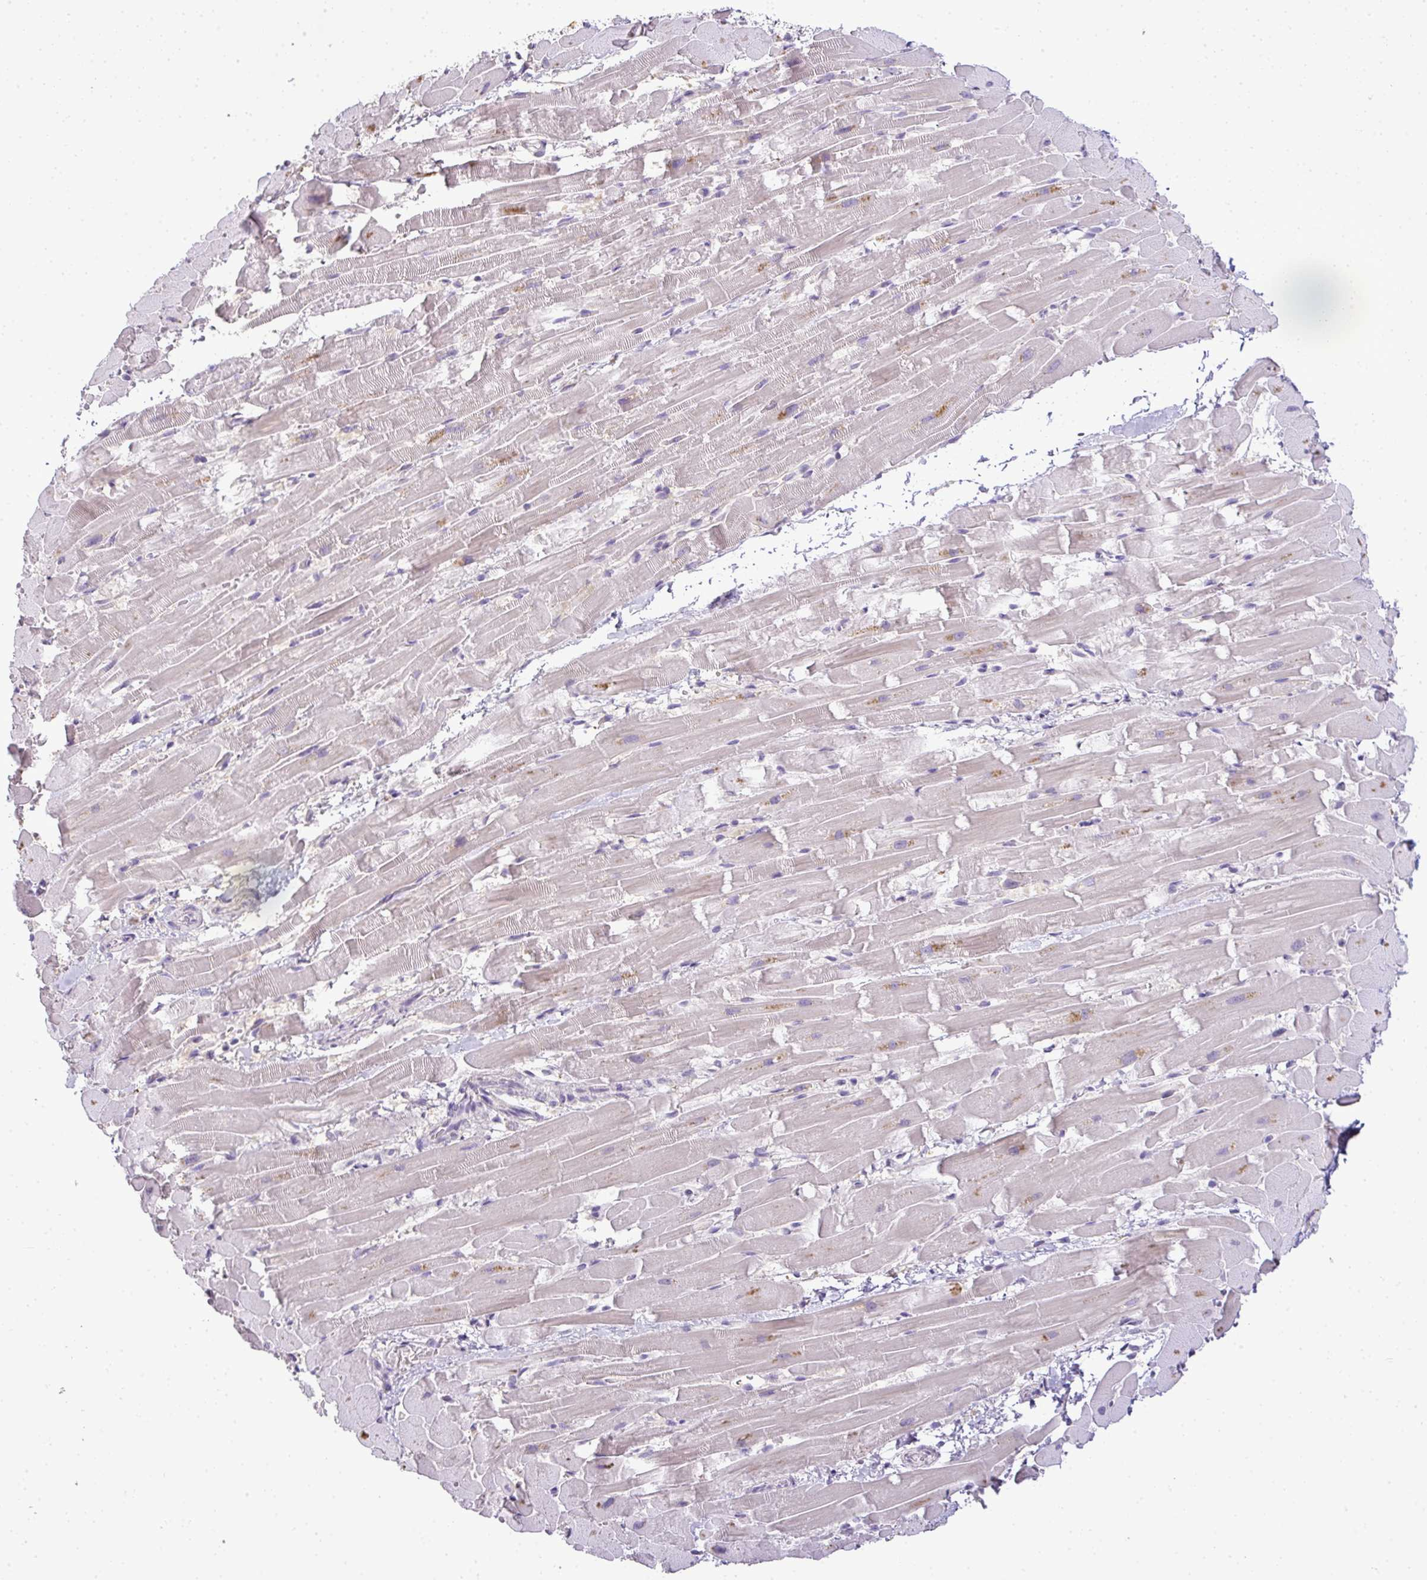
{"staining": {"intensity": "moderate", "quantity": "<25%", "location": "cytoplasmic/membranous"}, "tissue": "heart muscle", "cell_type": "Cardiomyocytes", "image_type": "normal", "snomed": [{"axis": "morphology", "description": "Normal tissue, NOS"}, {"axis": "topography", "description": "Heart"}], "caption": "Moderate cytoplasmic/membranous positivity is identified in about <25% of cardiomyocytes in normal heart muscle.", "gene": "CMPK1", "patient": {"sex": "male", "age": 37}}